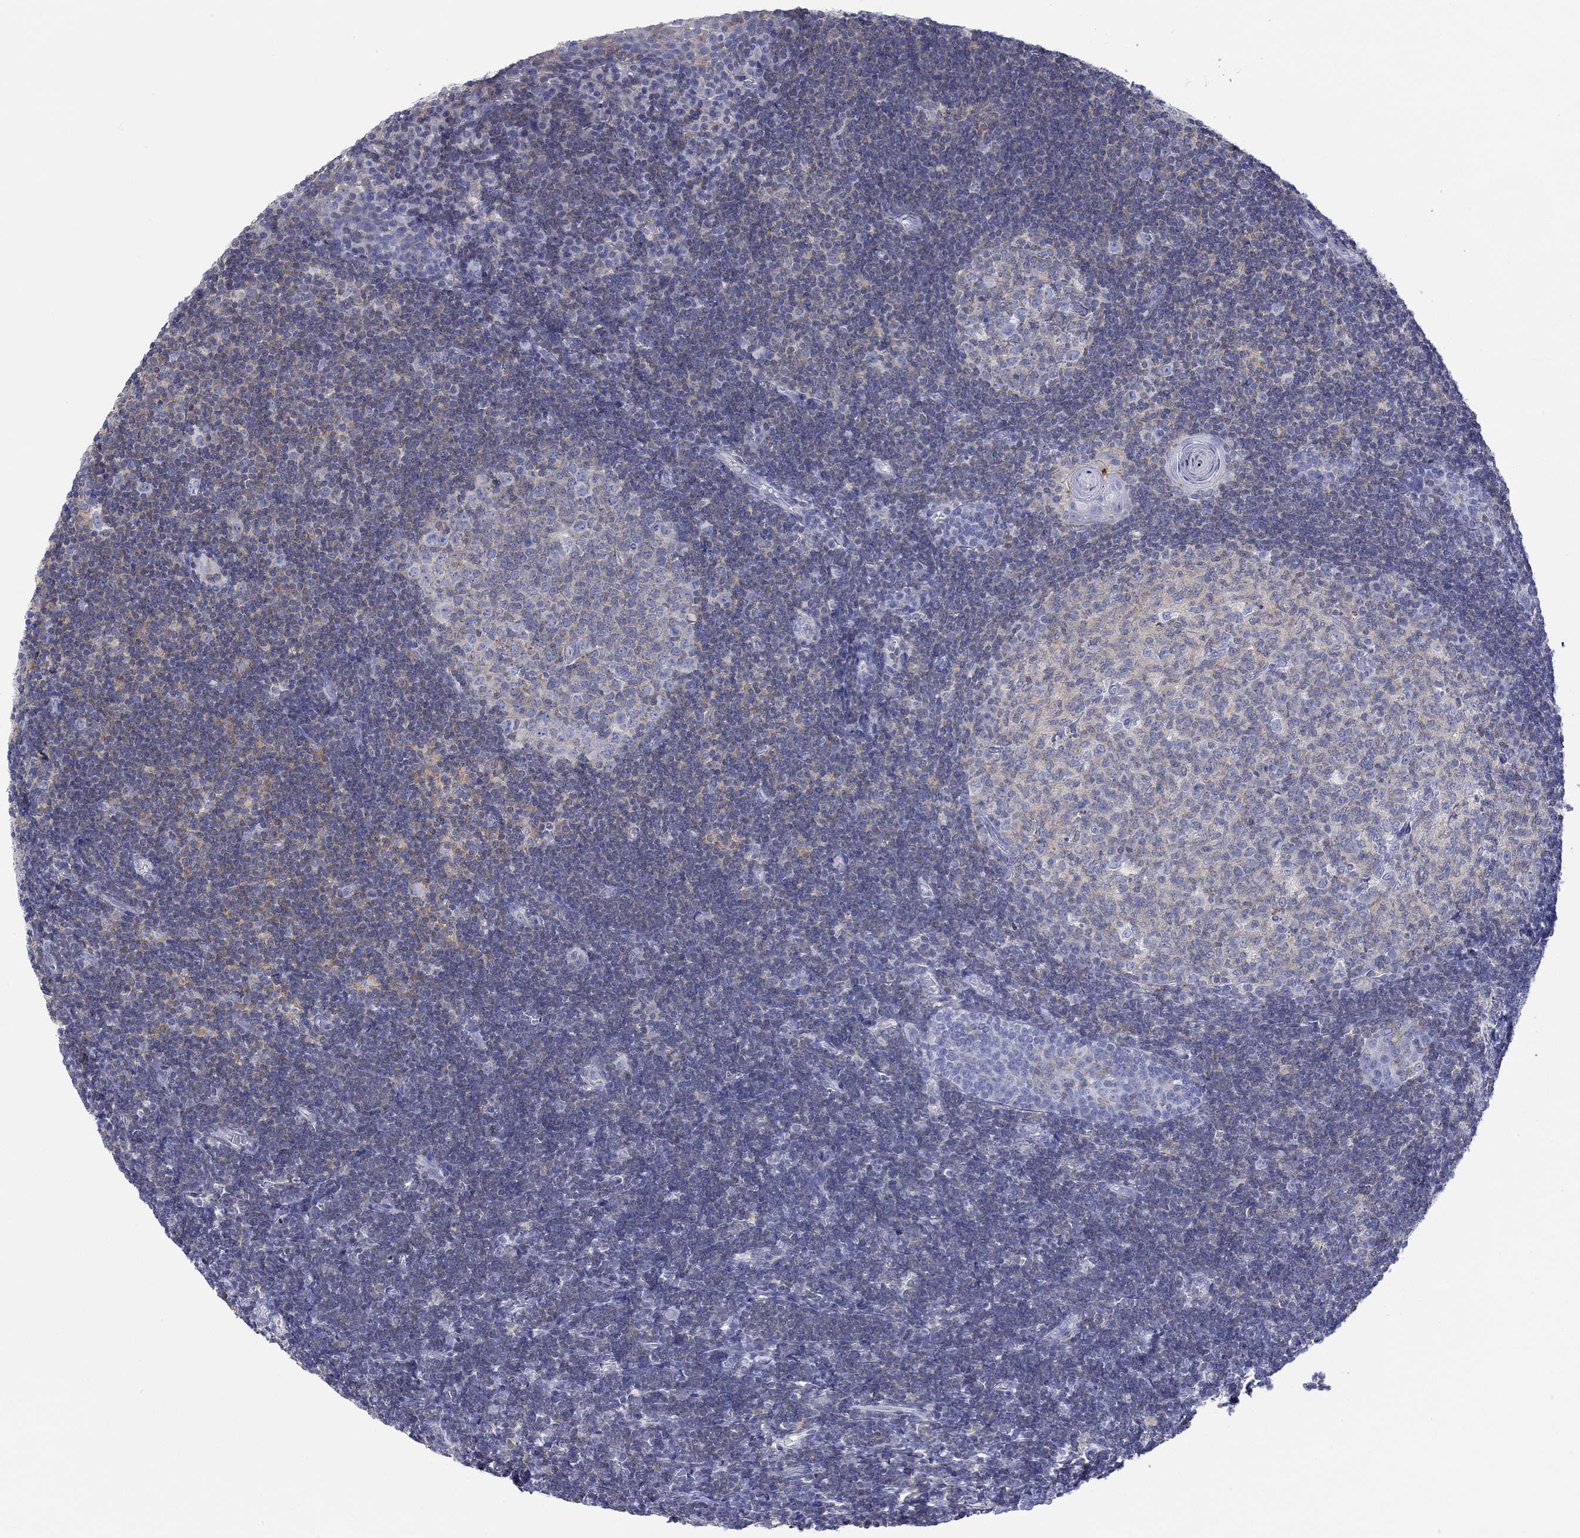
{"staining": {"intensity": "weak", "quantity": "25%-75%", "location": "cytoplasmic/membranous"}, "tissue": "tonsil", "cell_type": "Germinal center cells", "image_type": "normal", "snomed": [{"axis": "morphology", "description": "Normal tissue, NOS"}, {"axis": "topography", "description": "Tonsil"}], "caption": "A brown stain highlights weak cytoplasmic/membranous positivity of a protein in germinal center cells of normal tonsil.", "gene": "PPIL6", "patient": {"sex": "female", "age": 13}}